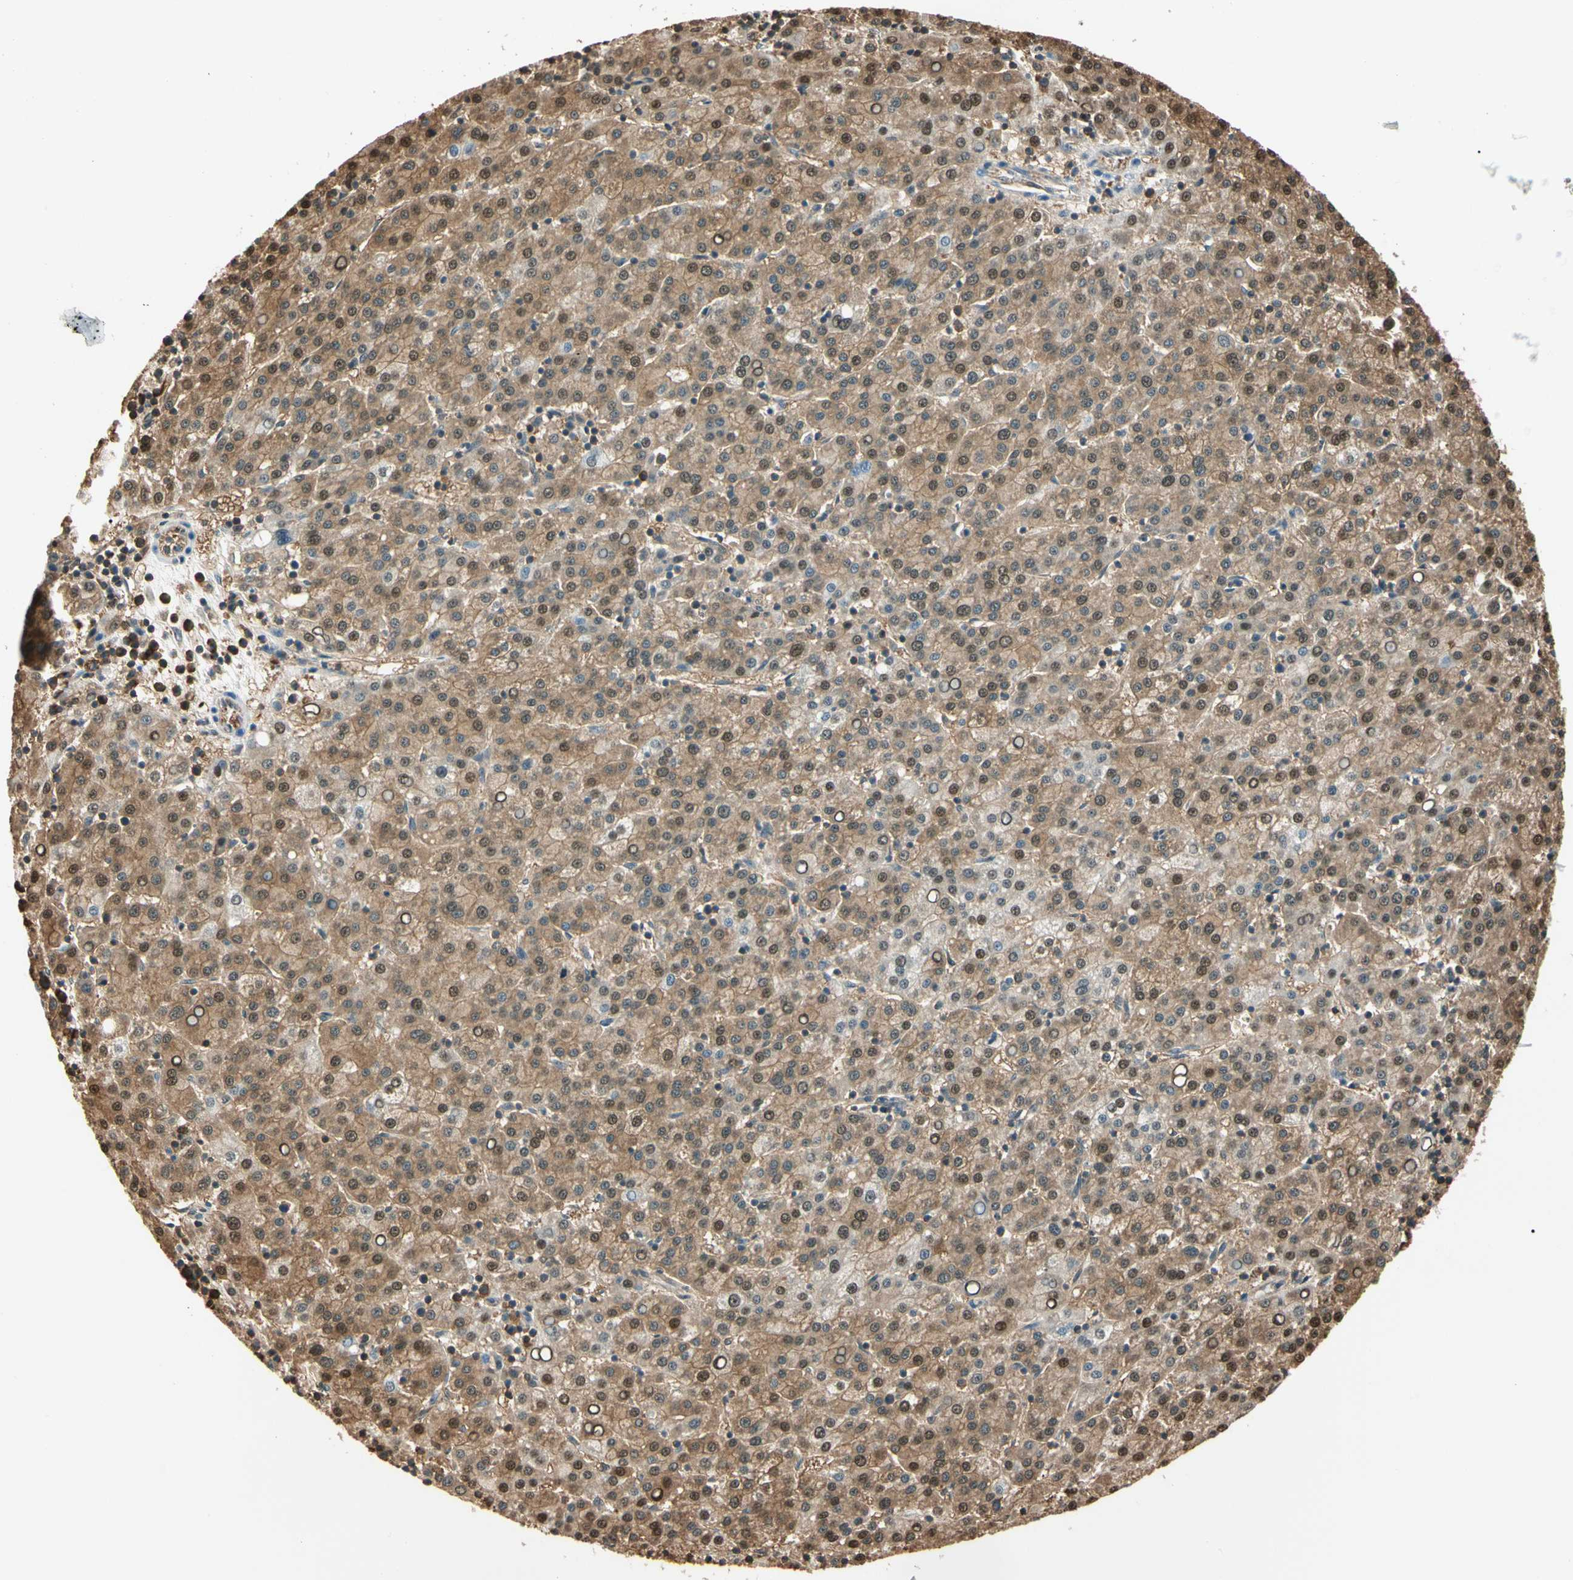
{"staining": {"intensity": "moderate", "quantity": "25%-75%", "location": "cytoplasmic/membranous,nuclear"}, "tissue": "liver cancer", "cell_type": "Tumor cells", "image_type": "cancer", "snomed": [{"axis": "morphology", "description": "Carcinoma, Hepatocellular, NOS"}, {"axis": "topography", "description": "Liver"}], "caption": "Protein expression analysis of human liver hepatocellular carcinoma reveals moderate cytoplasmic/membranous and nuclear staining in approximately 25%-75% of tumor cells.", "gene": "PNCK", "patient": {"sex": "female", "age": 58}}